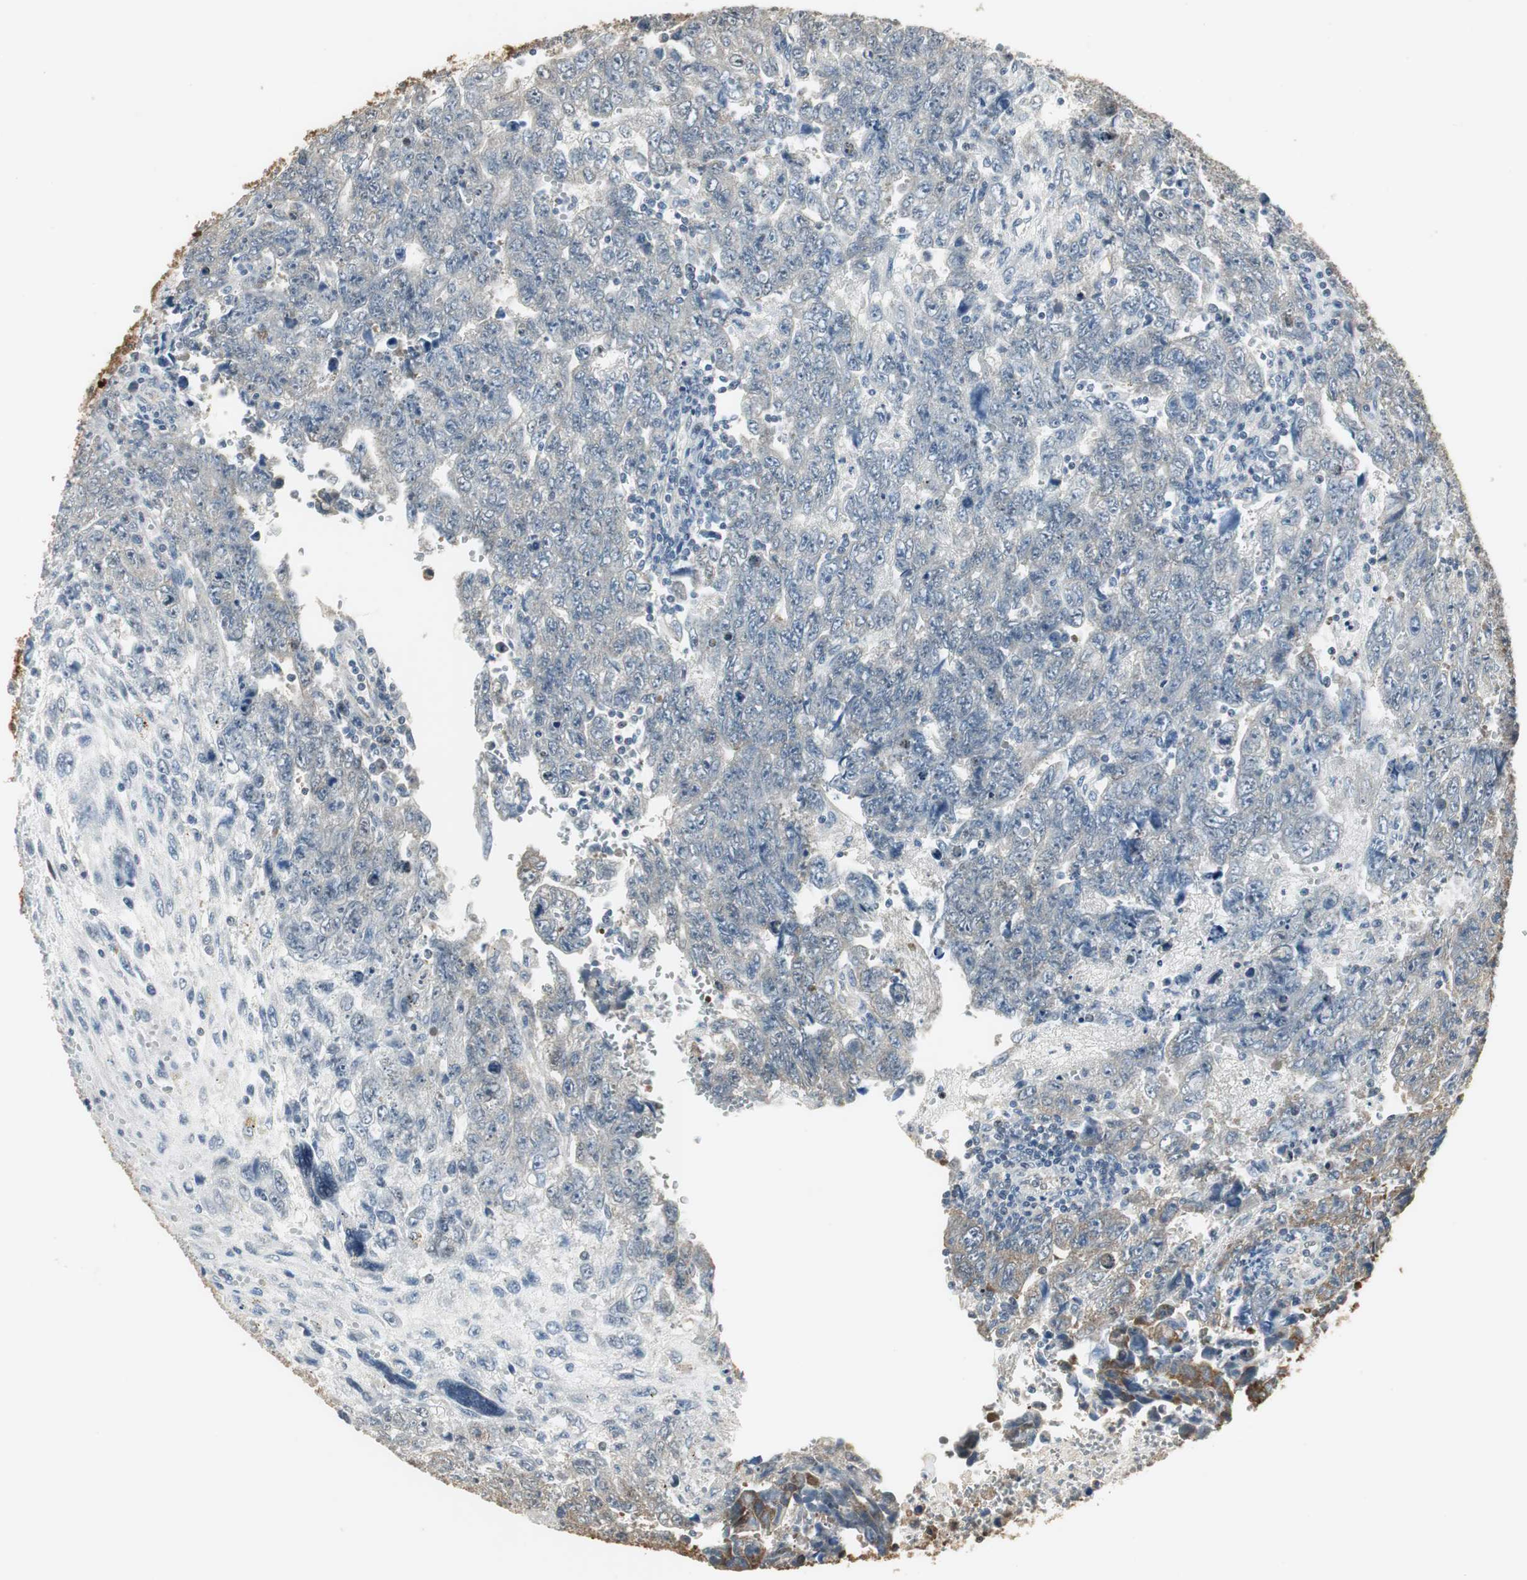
{"staining": {"intensity": "moderate", "quantity": "25%-75%", "location": "cytoplasmic/membranous"}, "tissue": "testis cancer", "cell_type": "Tumor cells", "image_type": "cancer", "snomed": [{"axis": "morphology", "description": "Carcinoma, Embryonal, NOS"}, {"axis": "topography", "description": "Testis"}], "caption": "Testis cancer stained for a protein exhibits moderate cytoplasmic/membranous positivity in tumor cells.", "gene": "CCT5", "patient": {"sex": "male", "age": 28}}